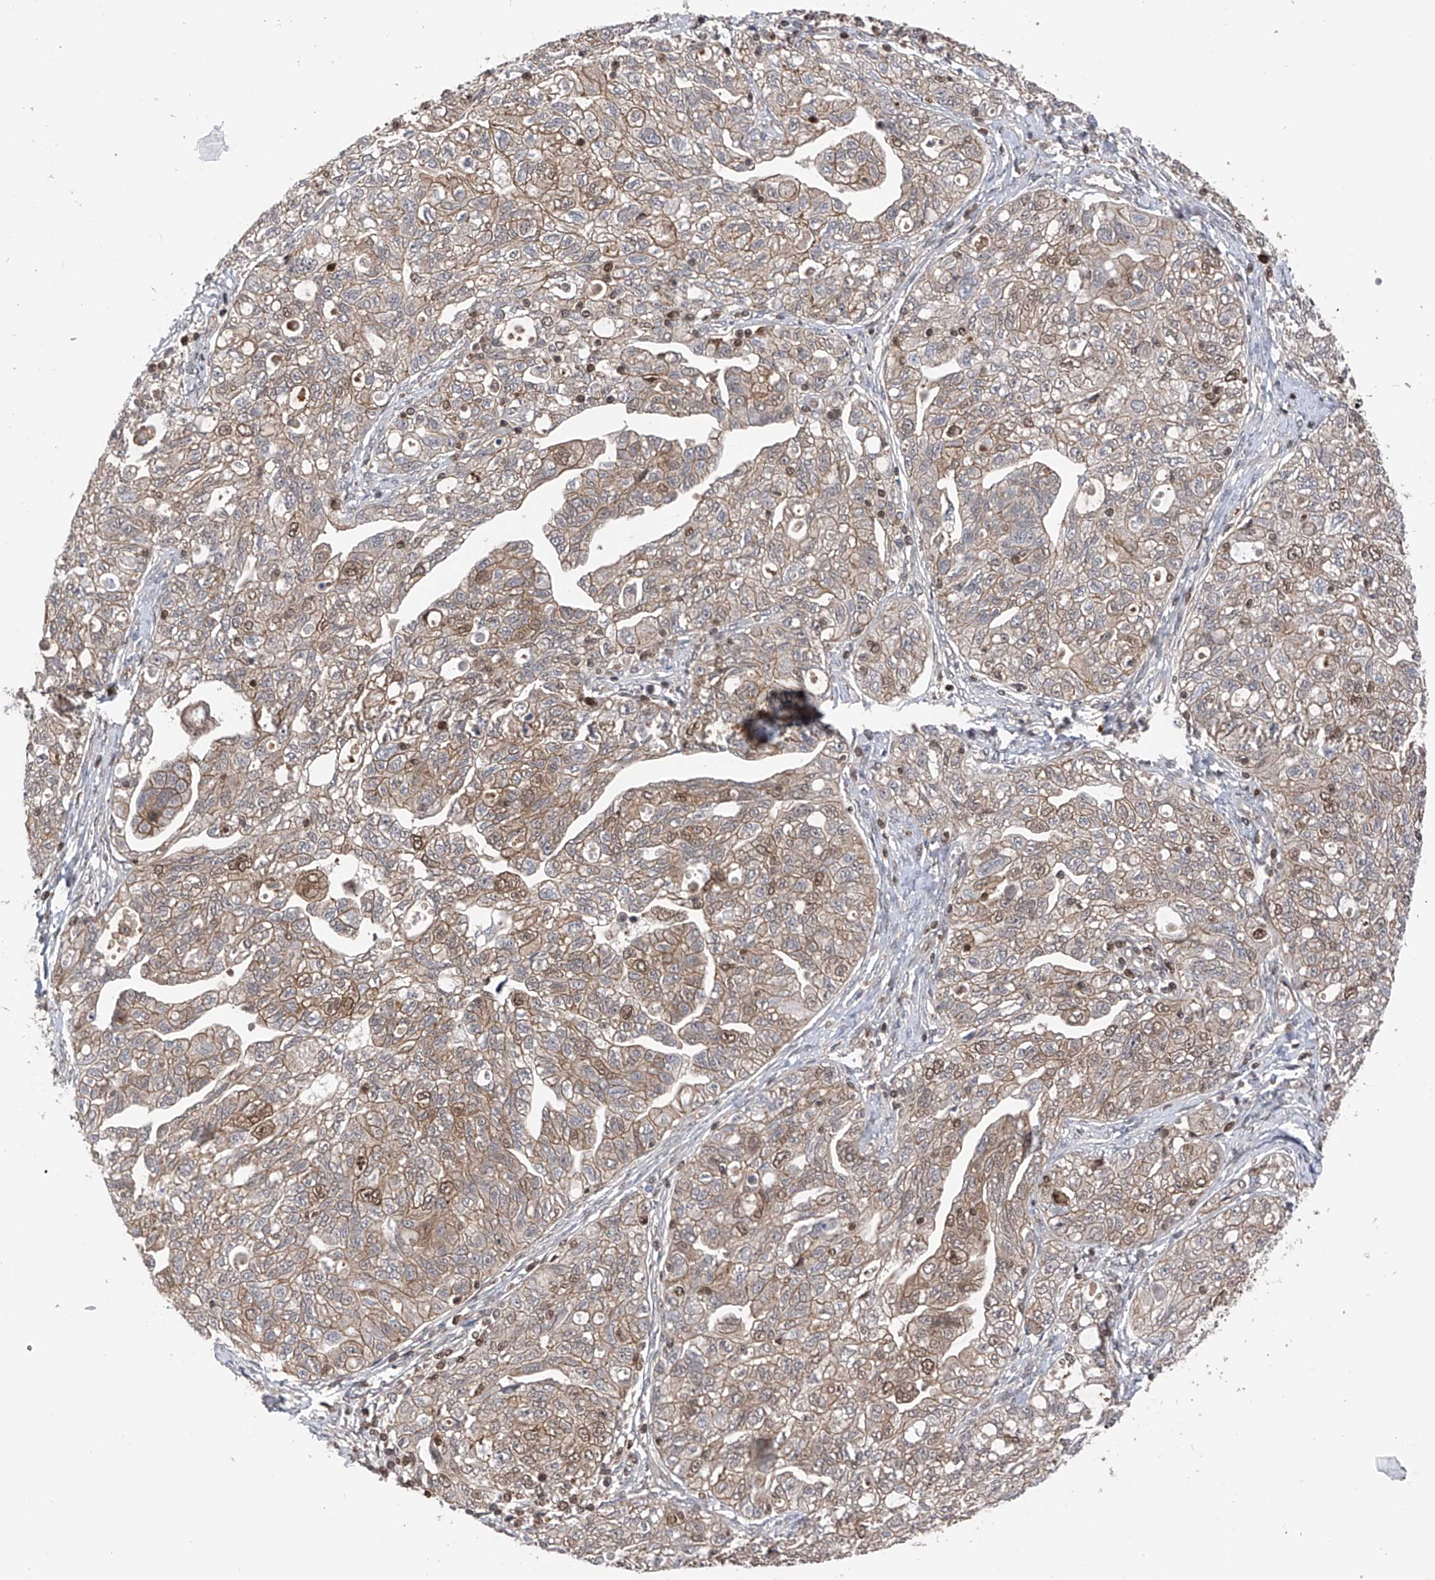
{"staining": {"intensity": "weak", "quantity": ">75%", "location": "cytoplasmic/membranous,nuclear"}, "tissue": "ovarian cancer", "cell_type": "Tumor cells", "image_type": "cancer", "snomed": [{"axis": "morphology", "description": "Carcinoma, NOS"}, {"axis": "morphology", "description": "Cystadenocarcinoma, serous, NOS"}, {"axis": "topography", "description": "Ovary"}], "caption": "The image shows a brown stain indicating the presence of a protein in the cytoplasmic/membranous and nuclear of tumor cells in ovarian serous cystadenocarcinoma.", "gene": "DNAJC9", "patient": {"sex": "female", "age": 69}}